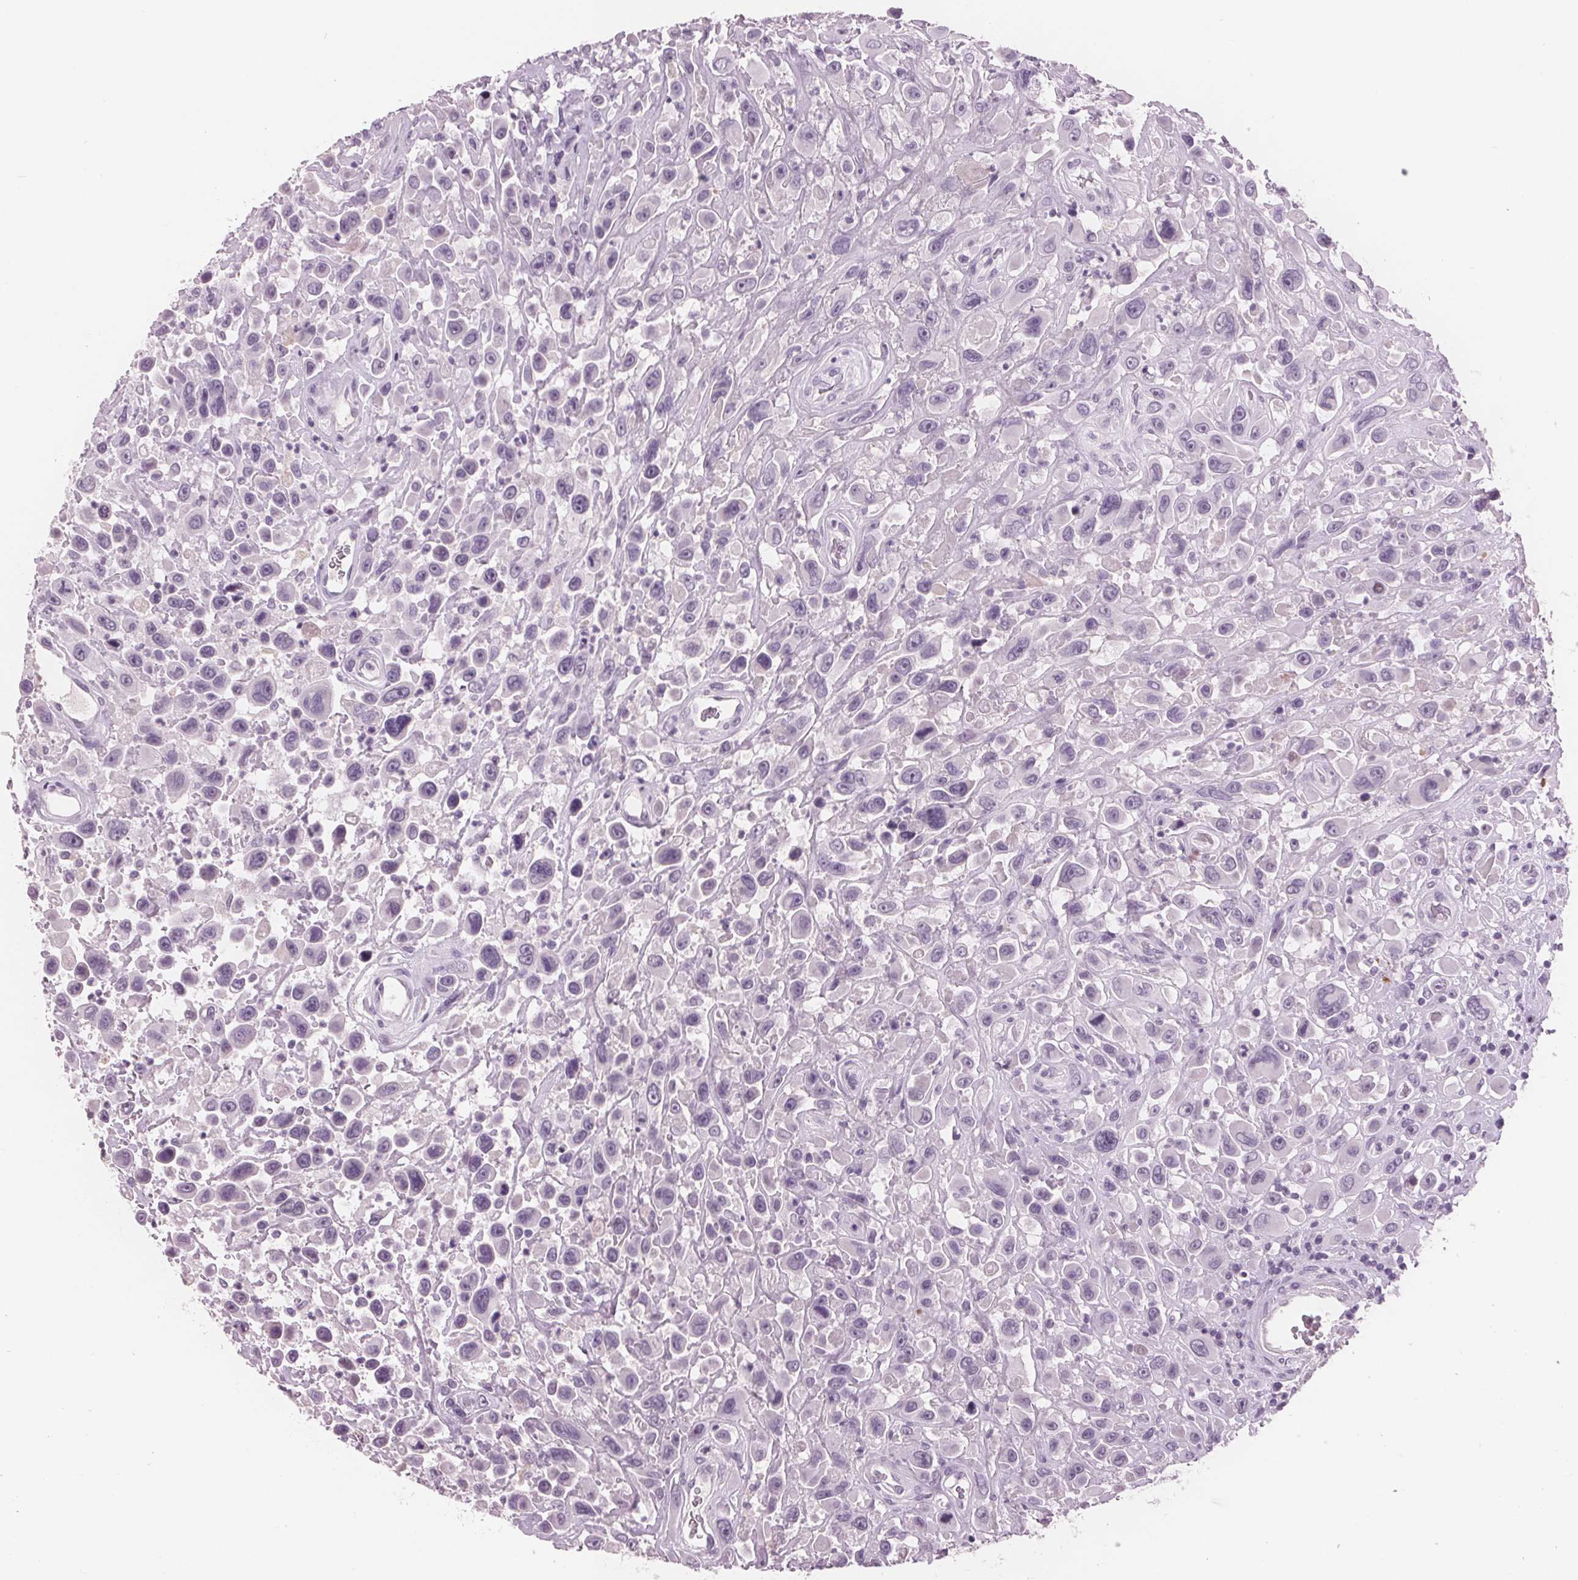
{"staining": {"intensity": "negative", "quantity": "none", "location": "none"}, "tissue": "urothelial cancer", "cell_type": "Tumor cells", "image_type": "cancer", "snomed": [{"axis": "morphology", "description": "Urothelial carcinoma, High grade"}, {"axis": "topography", "description": "Urinary bladder"}], "caption": "A high-resolution photomicrograph shows immunohistochemistry staining of urothelial carcinoma (high-grade), which displays no significant staining in tumor cells. (DAB (3,3'-diaminobenzidine) IHC, high magnification).", "gene": "AMBP", "patient": {"sex": "male", "age": 53}}